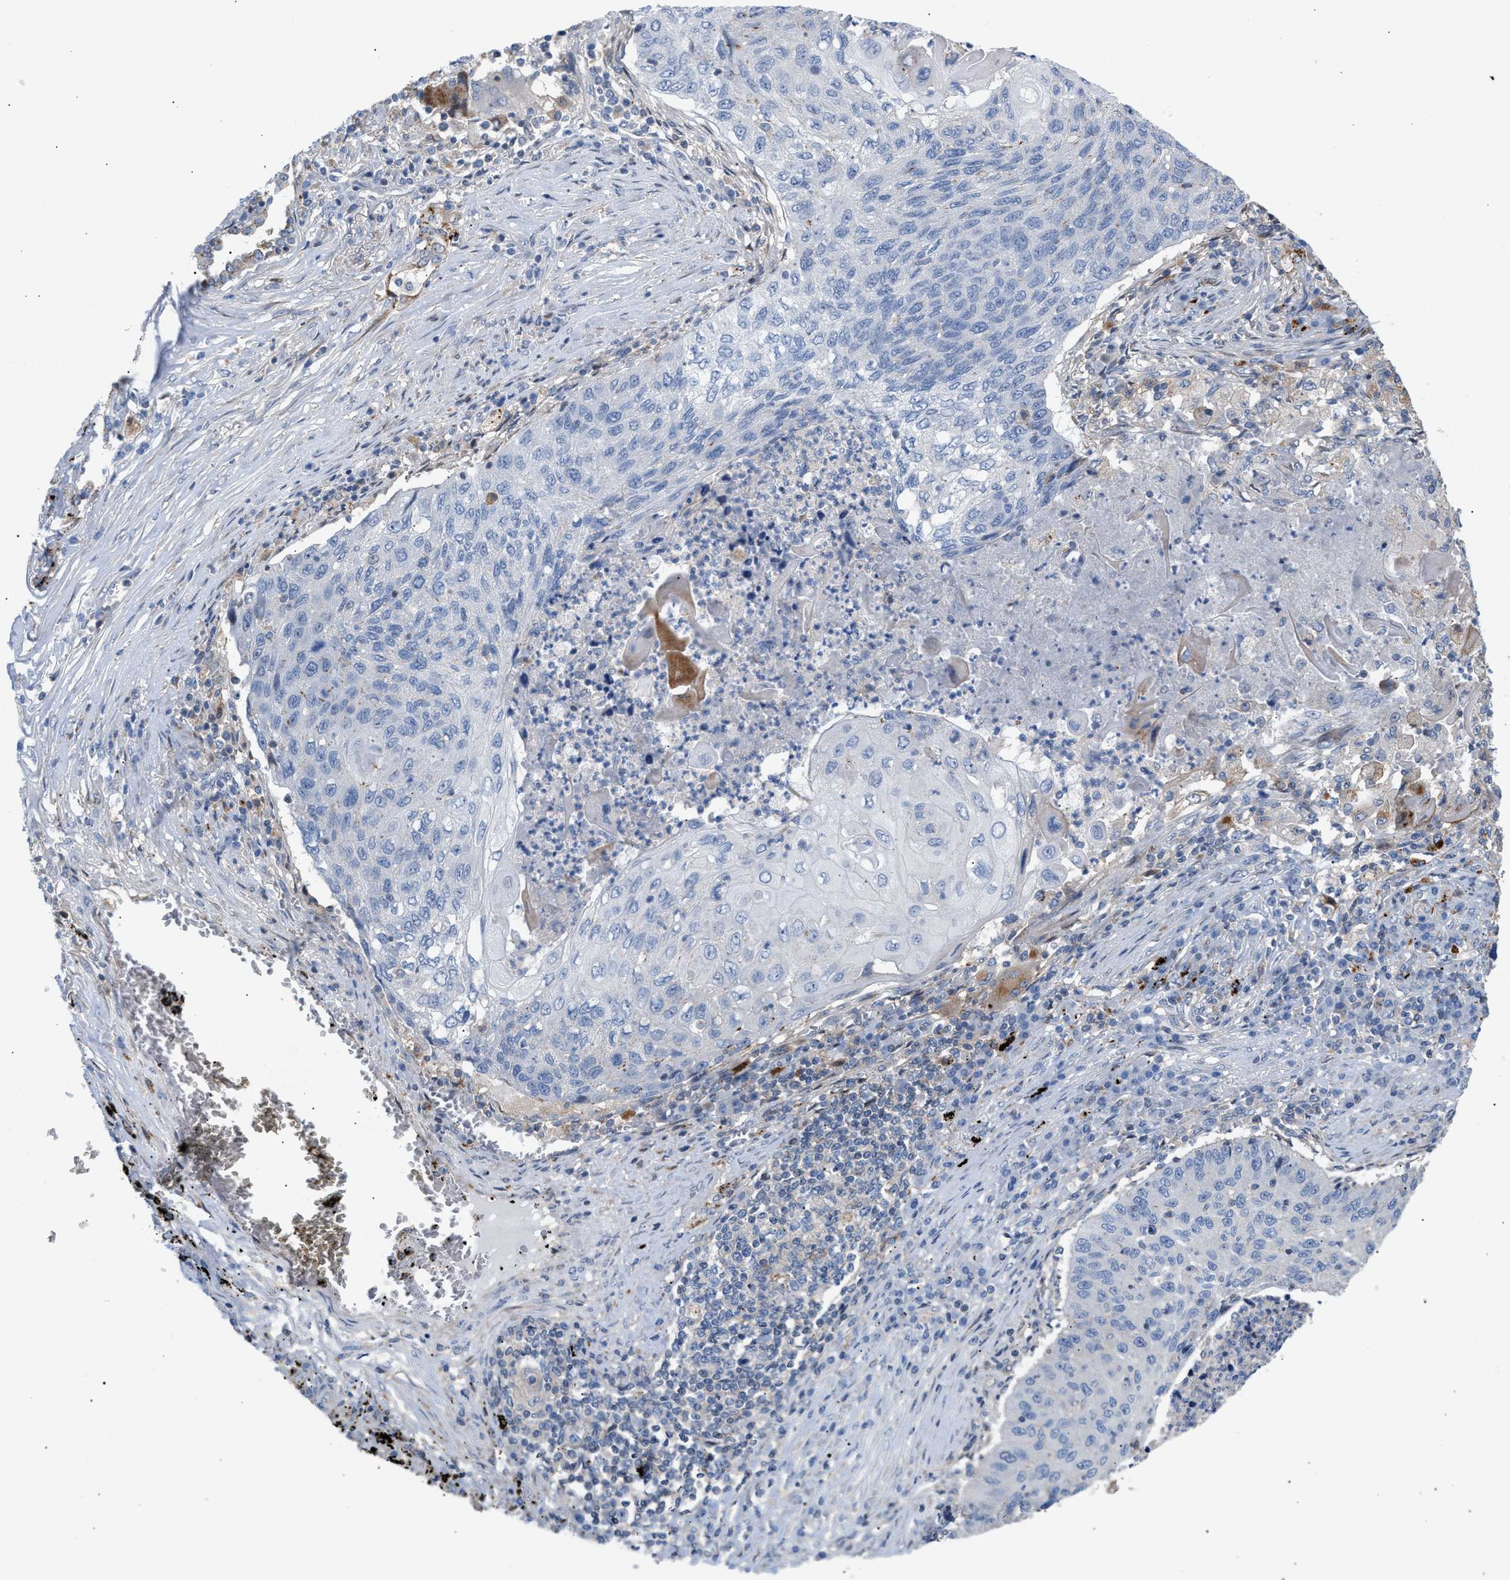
{"staining": {"intensity": "negative", "quantity": "none", "location": "none"}, "tissue": "lung cancer", "cell_type": "Tumor cells", "image_type": "cancer", "snomed": [{"axis": "morphology", "description": "Squamous cell carcinoma, NOS"}, {"axis": "topography", "description": "Lung"}], "caption": "Immunohistochemical staining of lung squamous cell carcinoma reveals no significant positivity in tumor cells.", "gene": "MBTD1", "patient": {"sex": "female", "age": 63}}